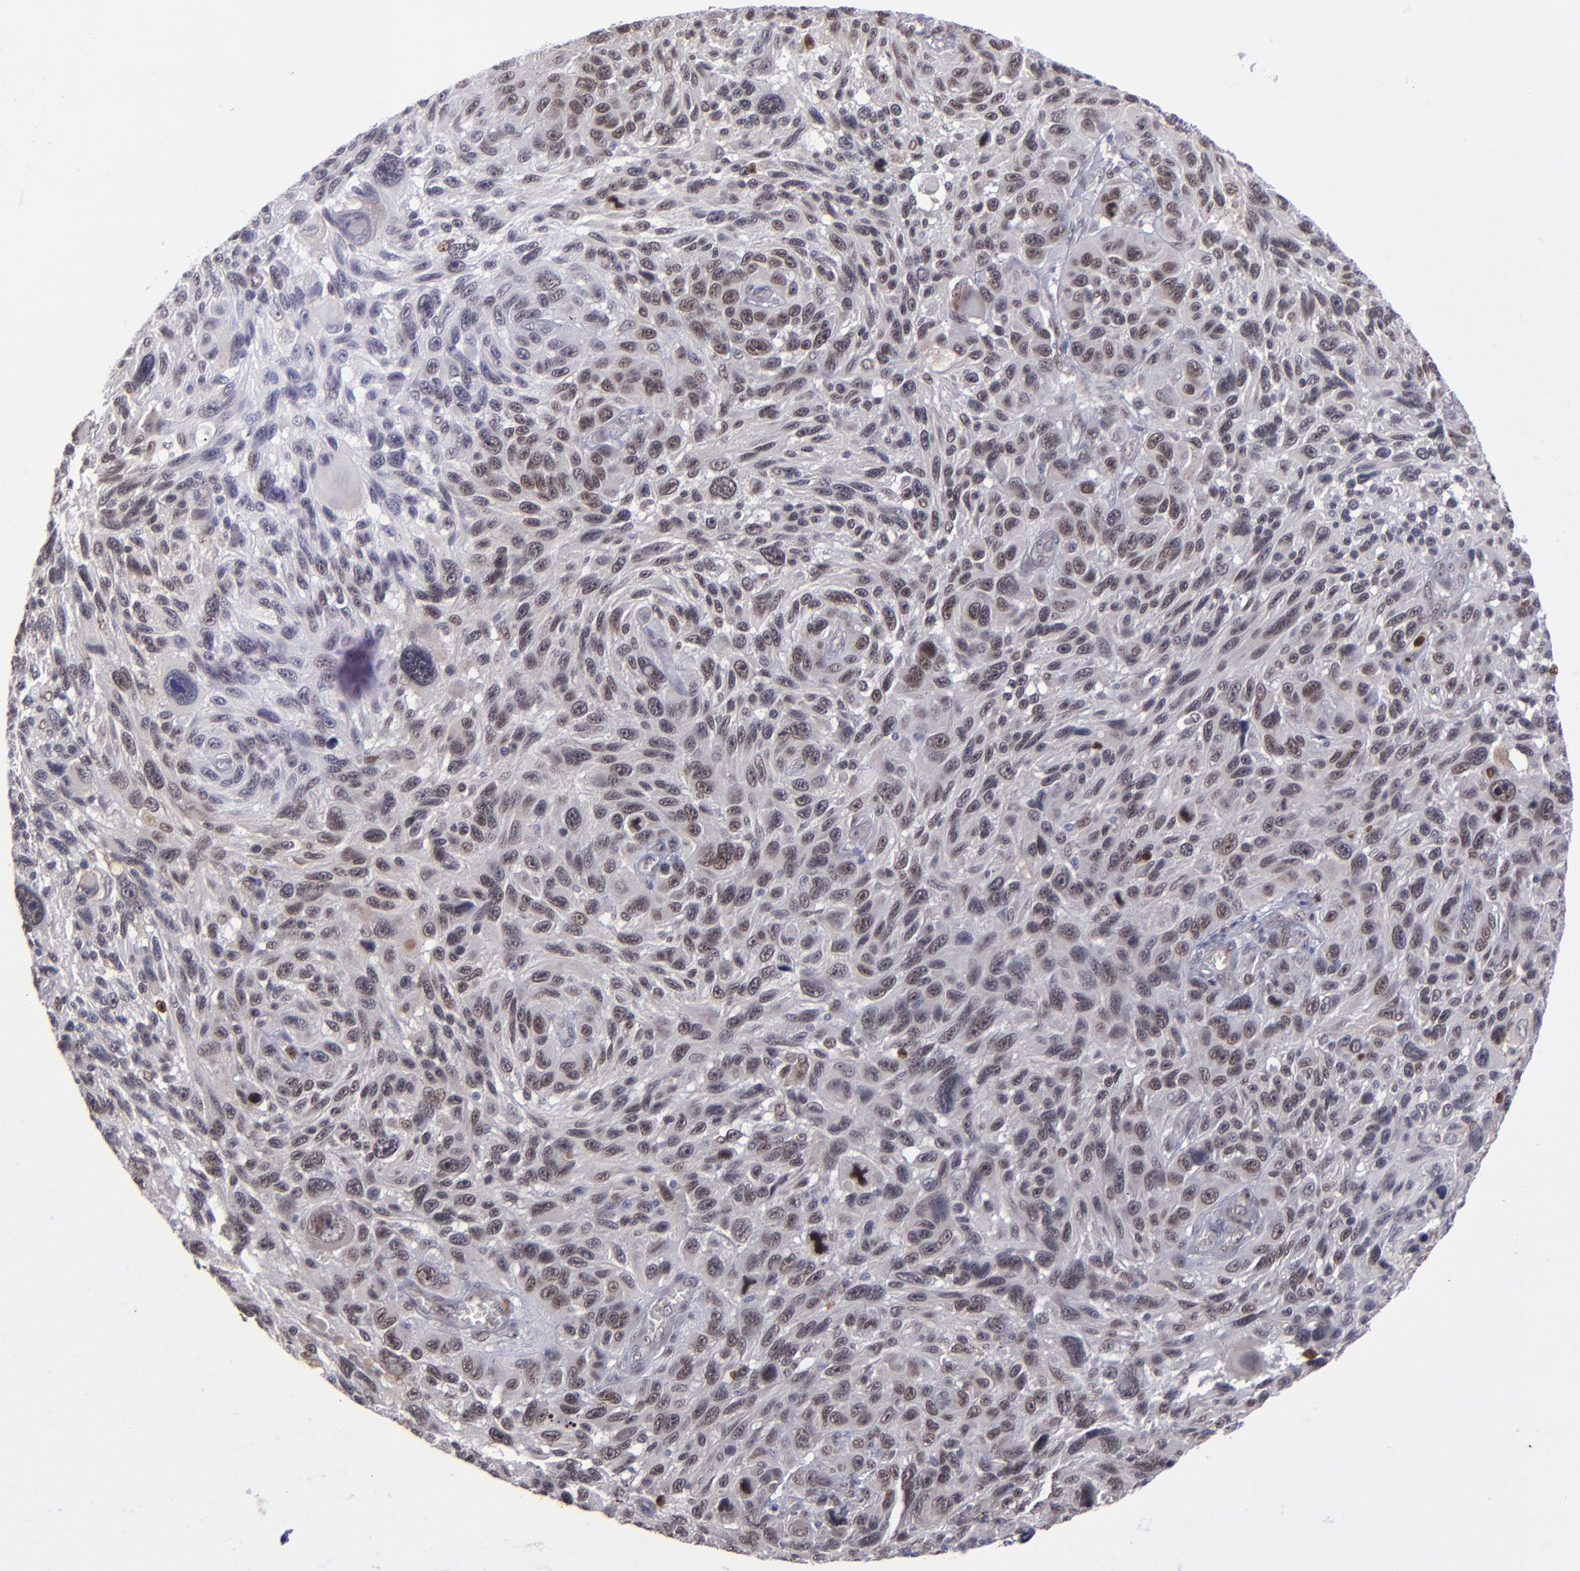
{"staining": {"intensity": "weak", "quantity": "25%-75%", "location": "nuclear"}, "tissue": "melanoma", "cell_type": "Tumor cells", "image_type": "cancer", "snomed": [{"axis": "morphology", "description": "Malignant melanoma, NOS"}, {"axis": "topography", "description": "Skin"}], "caption": "Protein staining reveals weak nuclear expression in about 25%-75% of tumor cells in malignant melanoma. The staining was performed using DAB (3,3'-diaminobenzidine) to visualize the protein expression in brown, while the nuclei were stained in blue with hematoxylin (Magnification: 20x).", "gene": "RREB1", "patient": {"sex": "male", "age": 53}}